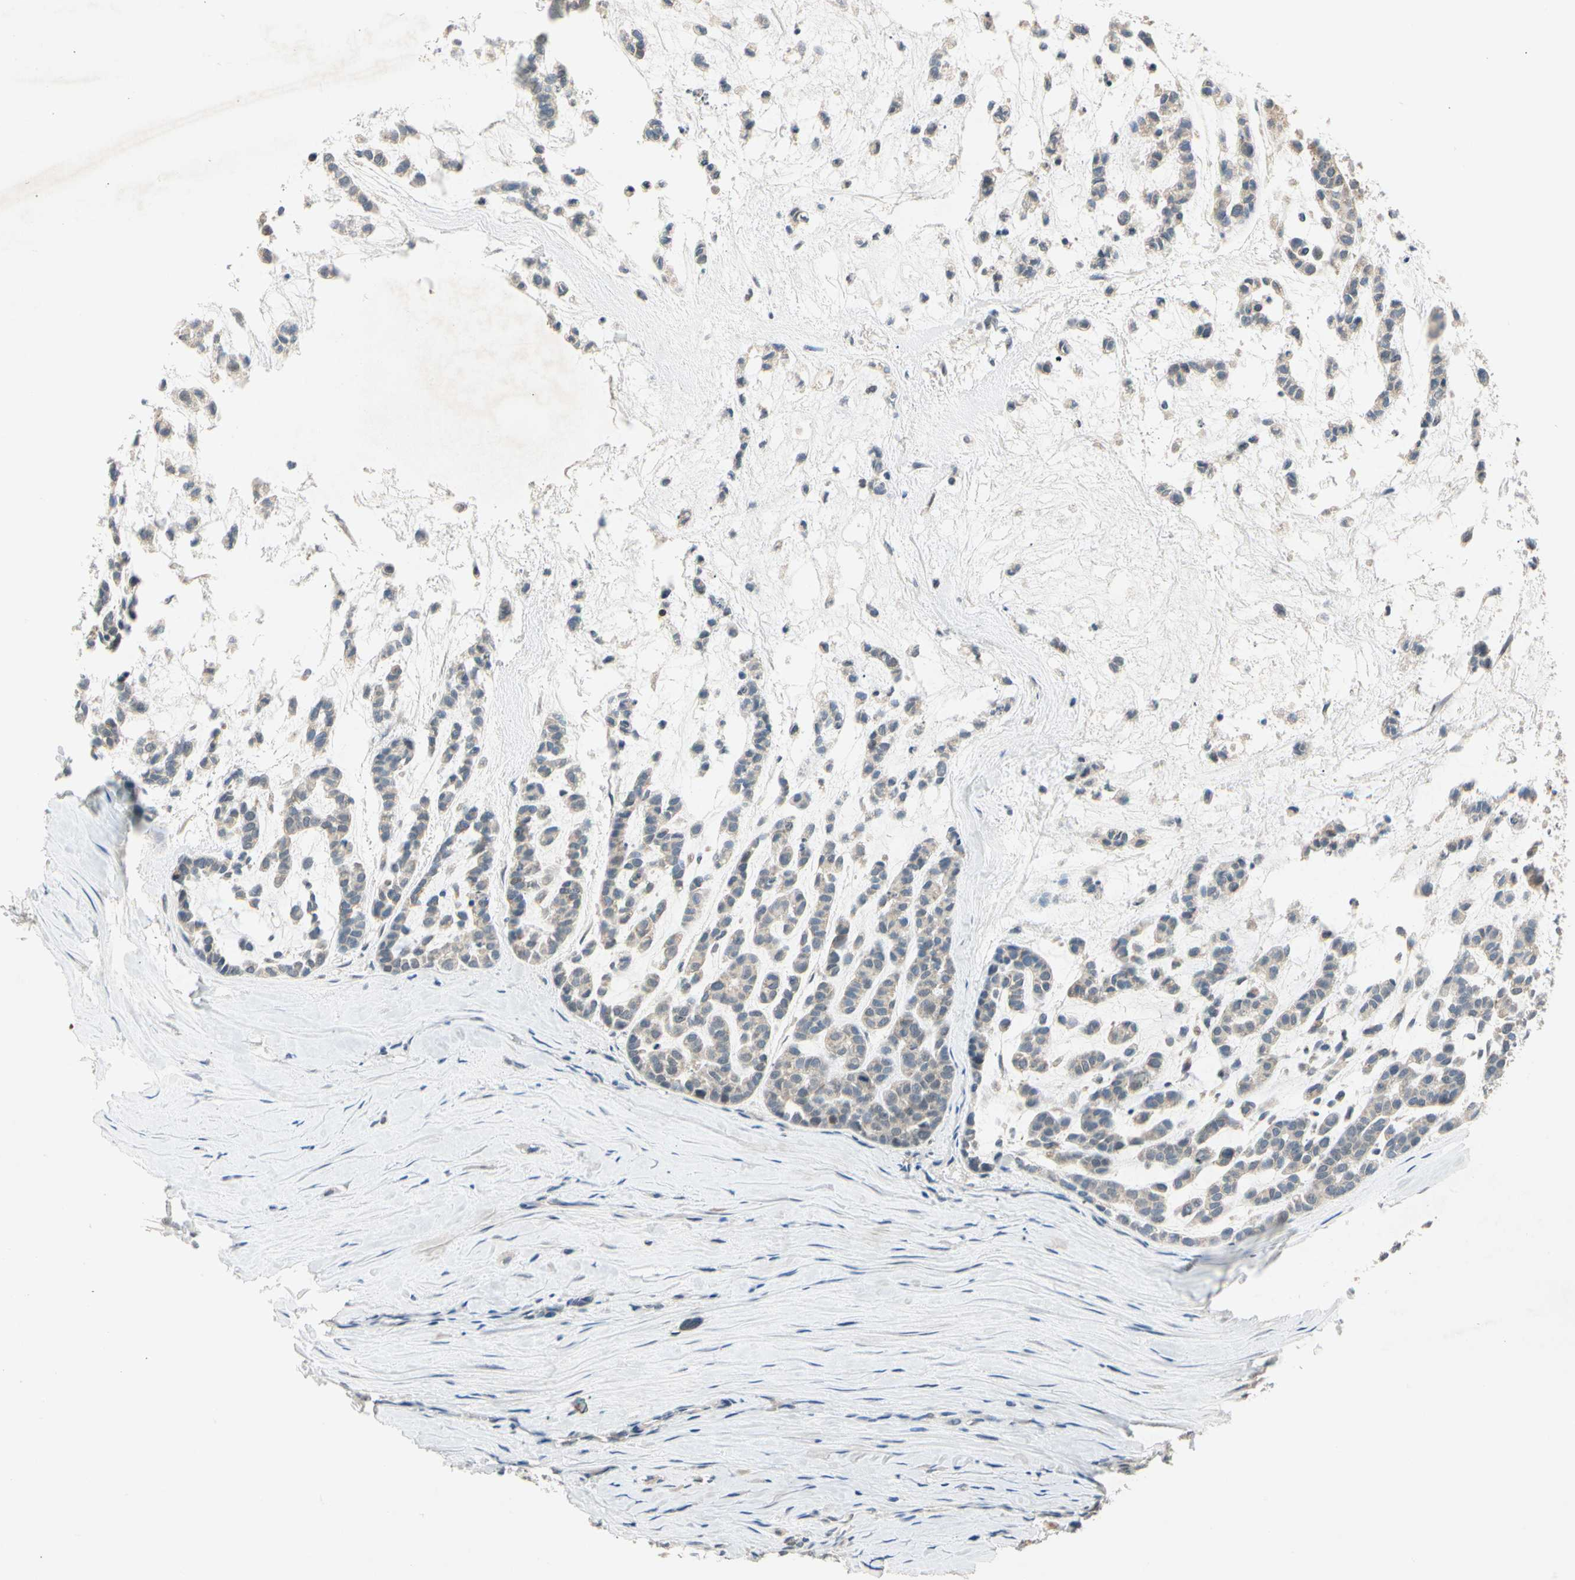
{"staining": {"intensity": "weak", "quantity": ">75%", "location": "cytoplasmic/membranous"}, "tissue": "head and neck cancer", "cell_type": "Tumor cells", "image_type": "cancer", "snomed": [{"axis": "morphology", "description": "Adenocarcinoma, NOS"}, {"axis": "morphology", "description": "Adenoma, NOS"}, {"axis": "topography", "description": "Head-Neck"}], "caption": "Approximately >75% of tumor cells in human head and neck cancer (adenocarcinoma) exhibit weak cytoplasmic/membranous protein positivity as visualized by brown immunohistochemical staining.", "gene": "RIOX2", "patient": {"sex": "female", "age": 55}}